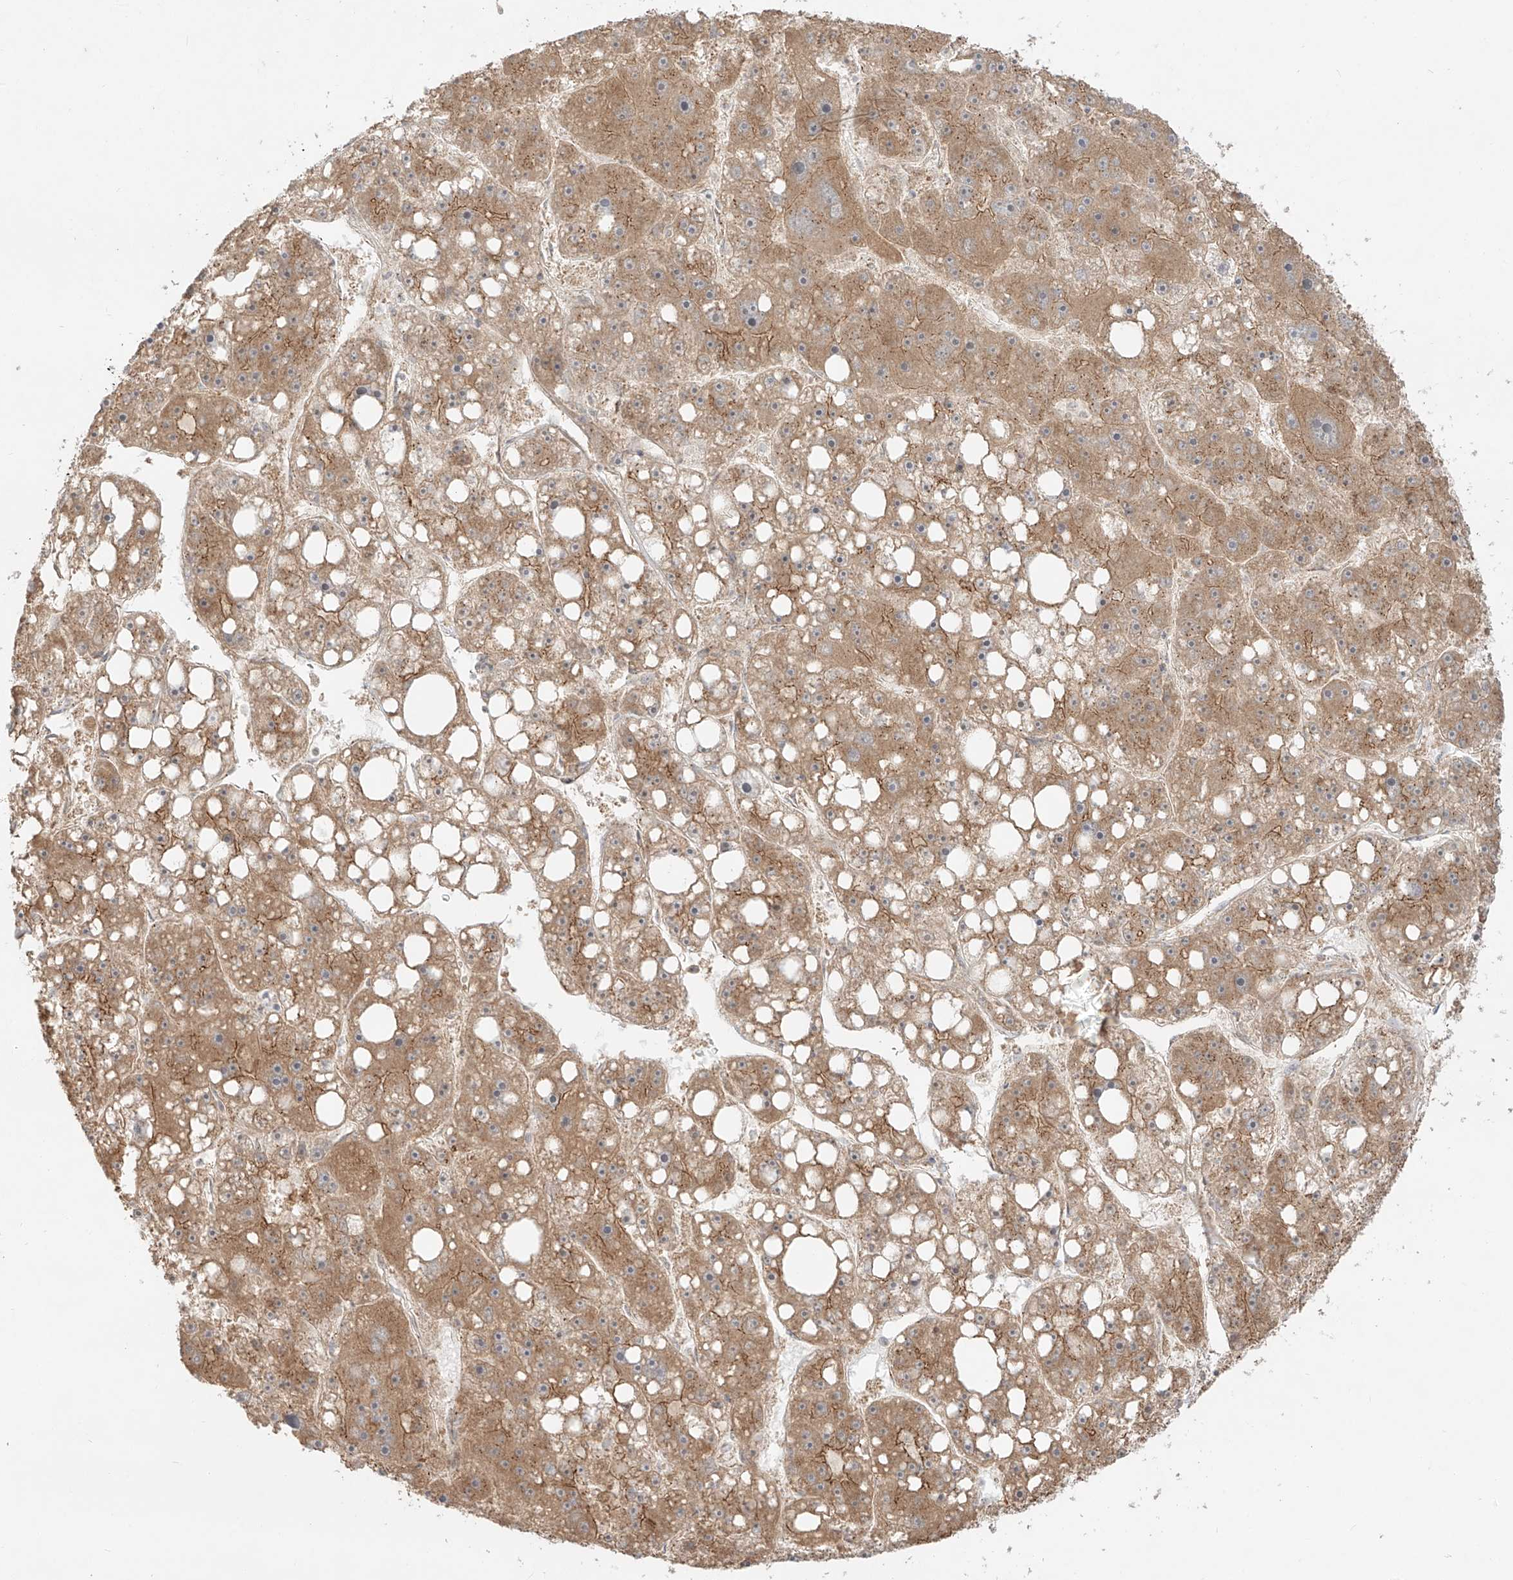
{"staining": {"intensity": "moderate", "quantity": ">75%", "location": "cytoplasmic/membranous"}, "tissue": "liver cancer", "cell_type": "Tumor cells", "image_type": "cancer", "snomed": [{"axis": "morphology", "description": "Carcinoma, Hepatocellular, NOS"}, {"axis": "topography", "description": "Liver"}], "caption": "This photomicrograph displays IHC staining of hepatocellular carcinoma (liver), with medium moderate cytoplasmic/membranous positivity in about >75% of tumor cells.", "gene": "ZNF287", "patient": {"sex": "female", "age": 61}}